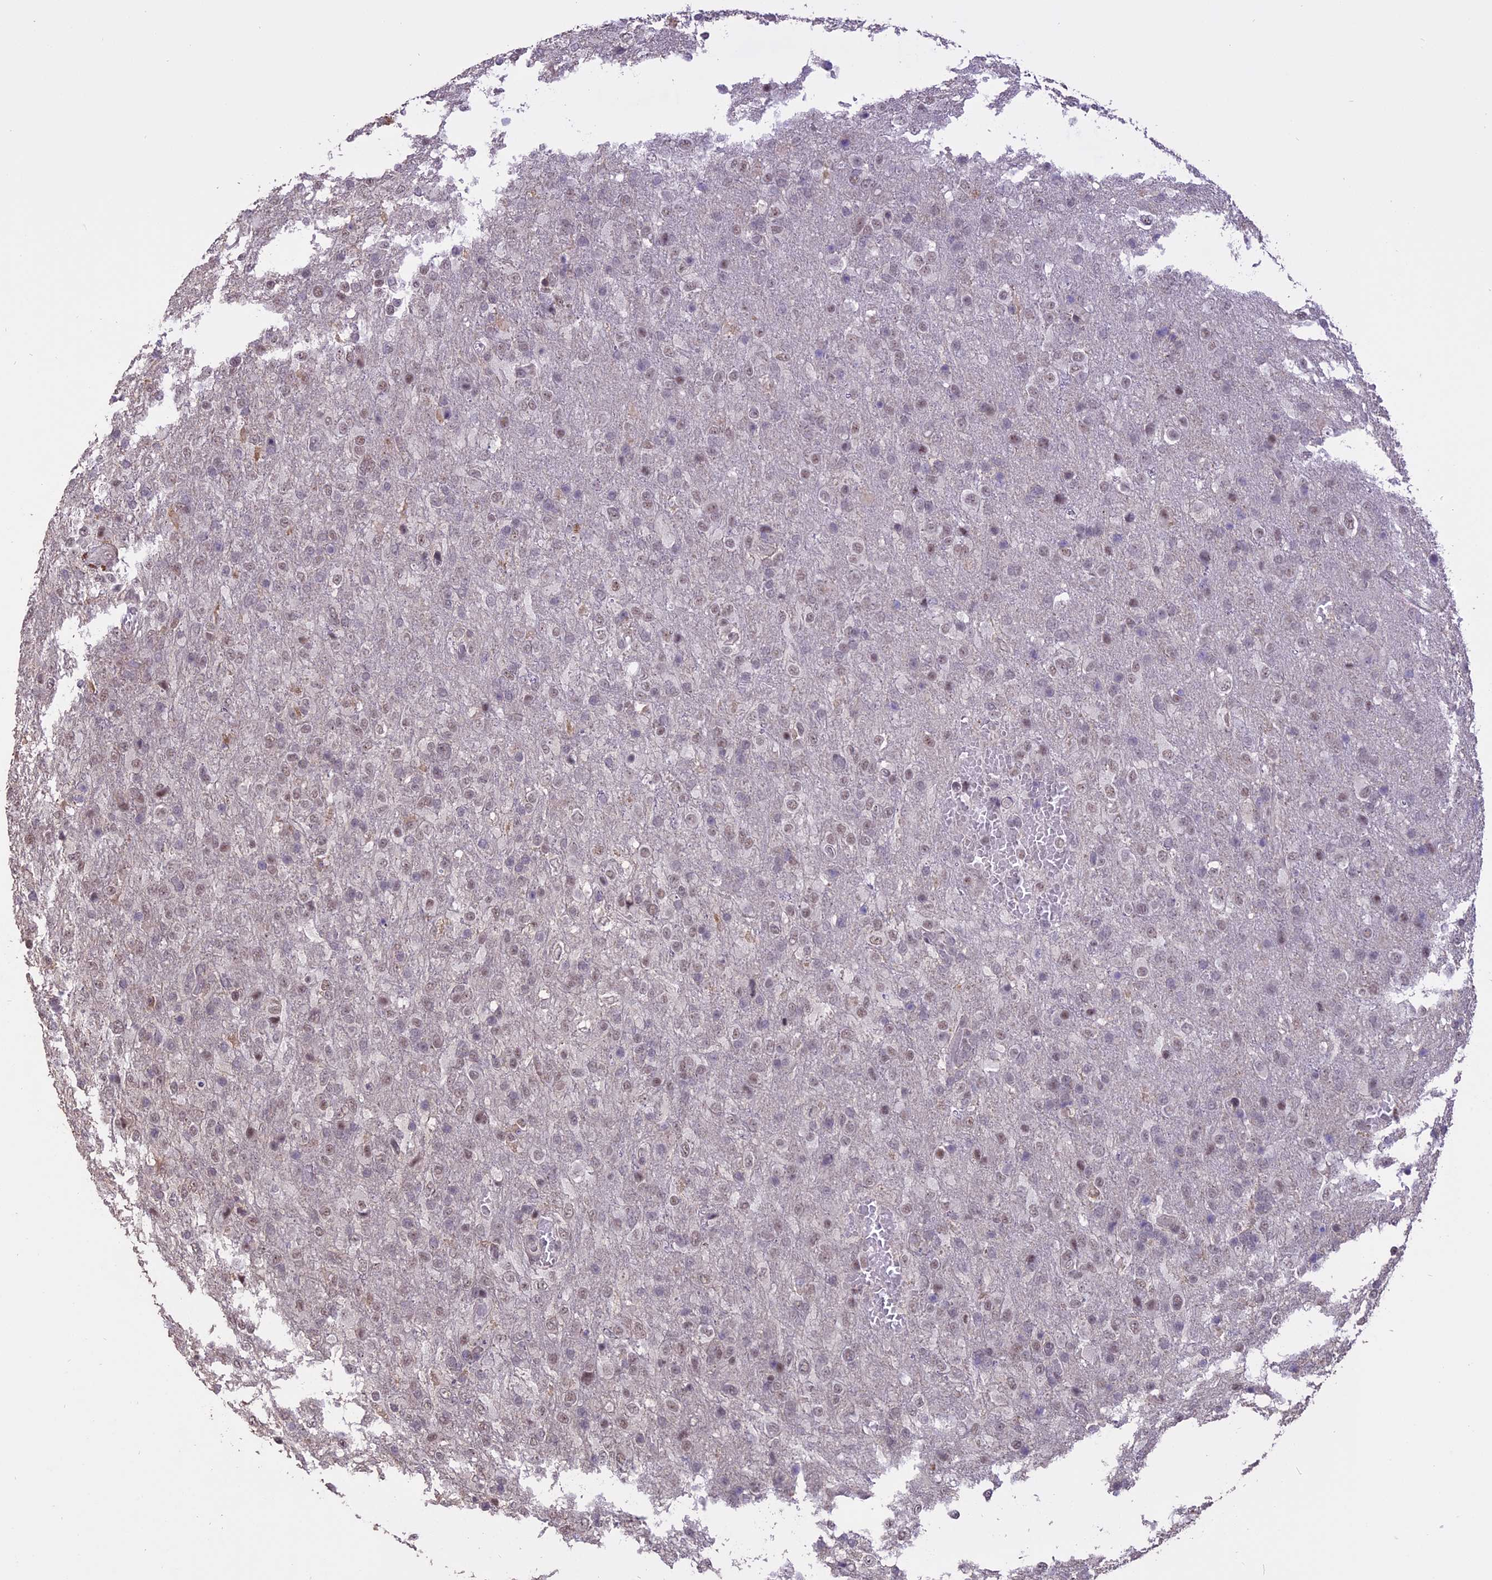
{"staining": {"intensity": "weak", "quantity": "<25%", "location": "nuclear"}, "tissue": "glioma", "cell_type": "Tumor cells", "image_type": "cancer", "snomed": [{"axis": "morphology", "description": "Glioma, malignant, High grade"}, {"axis": "topography", "description": "Brain"}], "caption": "This is a photomicrograph of IHC staining of glioma, which shows no positivity in tumor cells.", "gene": "TIGD7", "patient": {"sex": "female", "age": 74}}